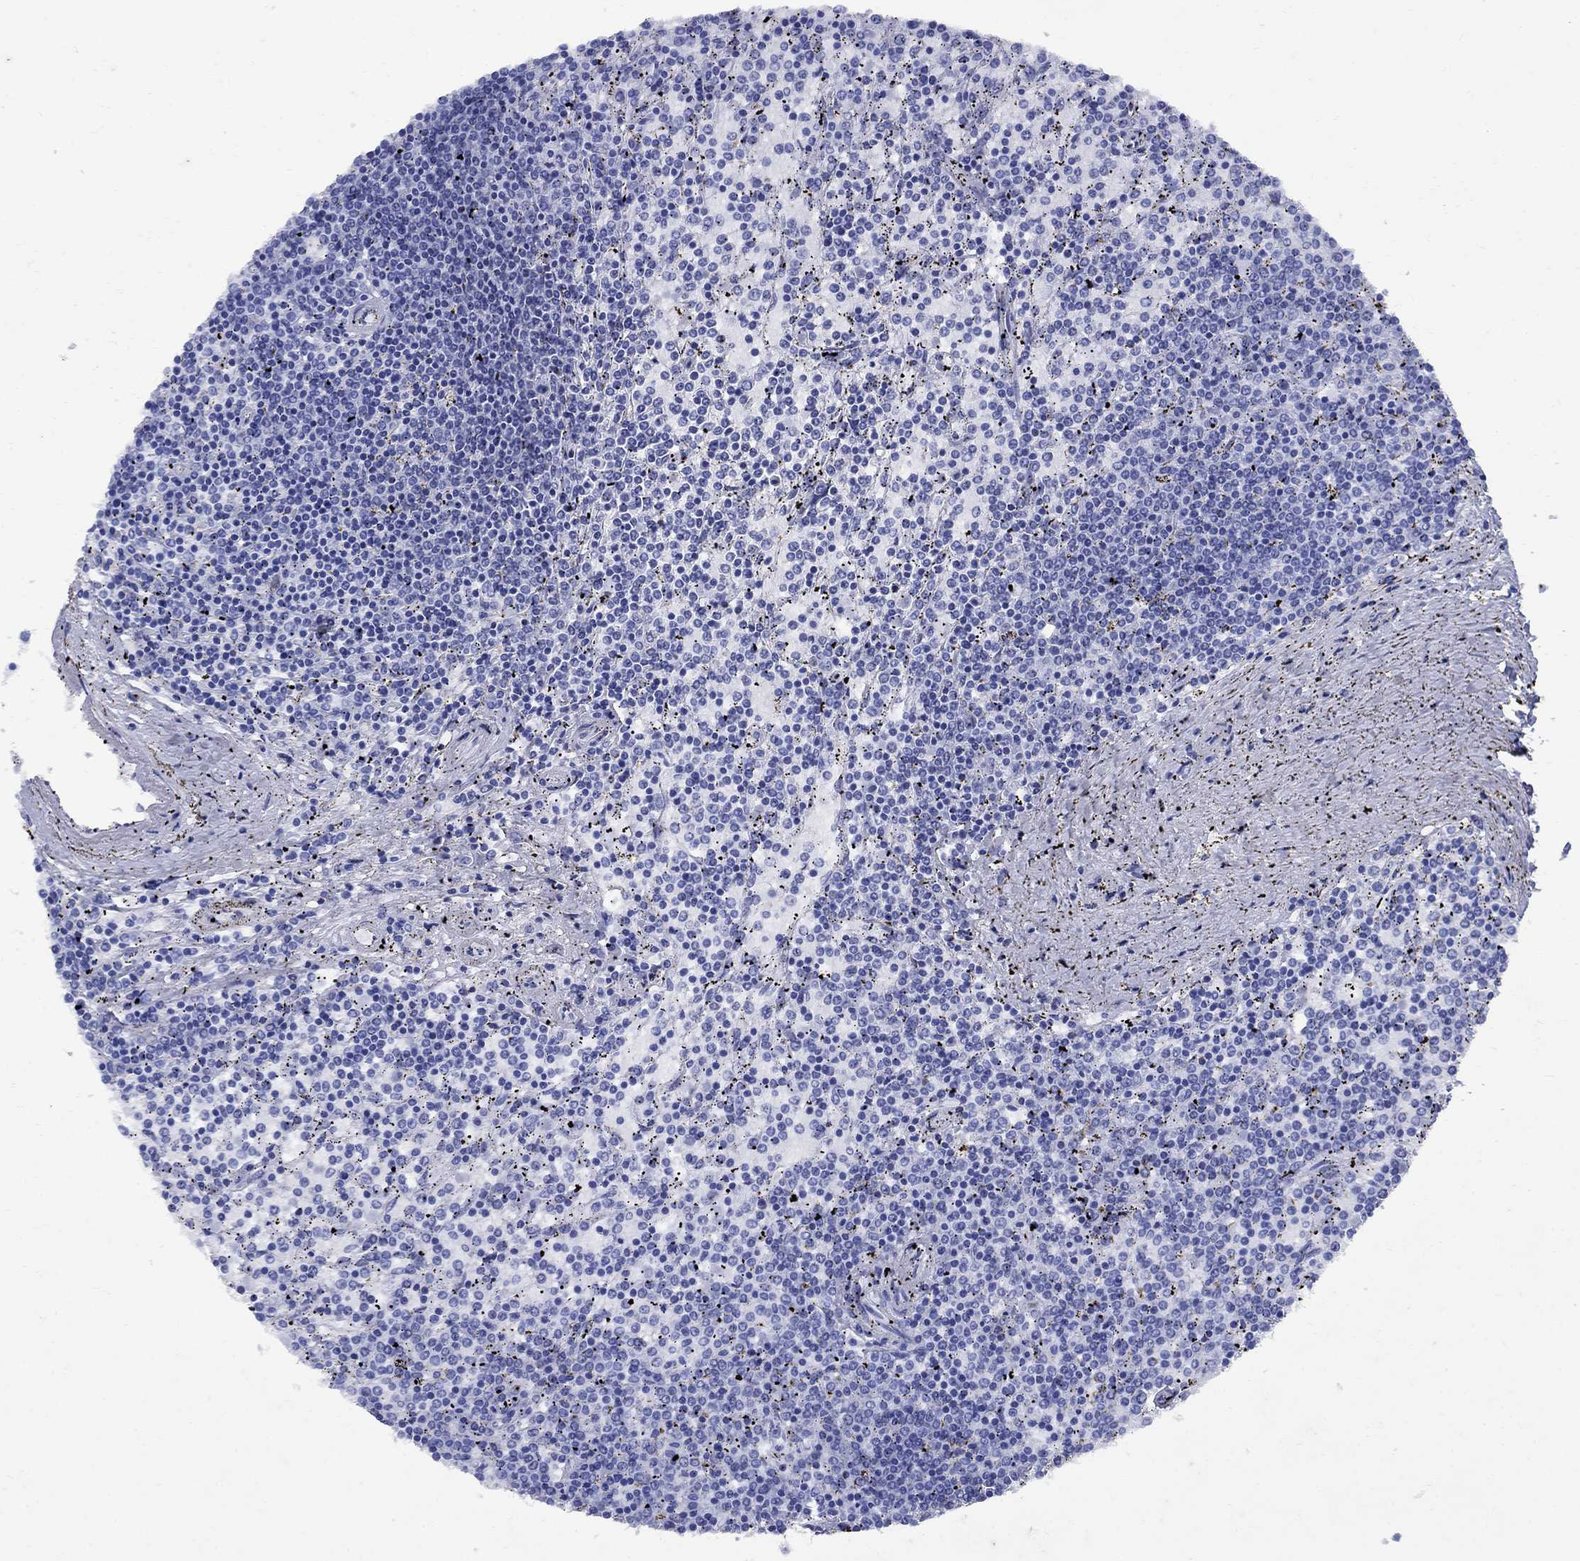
{"staining": {"intensity": "negative", "quantity": "none", "location": "none"}, "tissue": "lymphoma", "cell_type": "Tumor cells", "image_type": "cancer", "snomed": [{"axis": "morphology", "description": "Malignant lymphoma, non-Hodgkin's type, Low grade"}, {"axis": "topography", "description": "Spleen"}], "caption": "Immunohistochemistry (IHC) photomicrograph of human lymphoma stained for a protein (brown), which exhibits no positivity in tumor cells. (Brightfield microscopy of DAB IHC at high magnification).", "gene": "CD1A", "patient": {"sex": "female", "age": 77}}